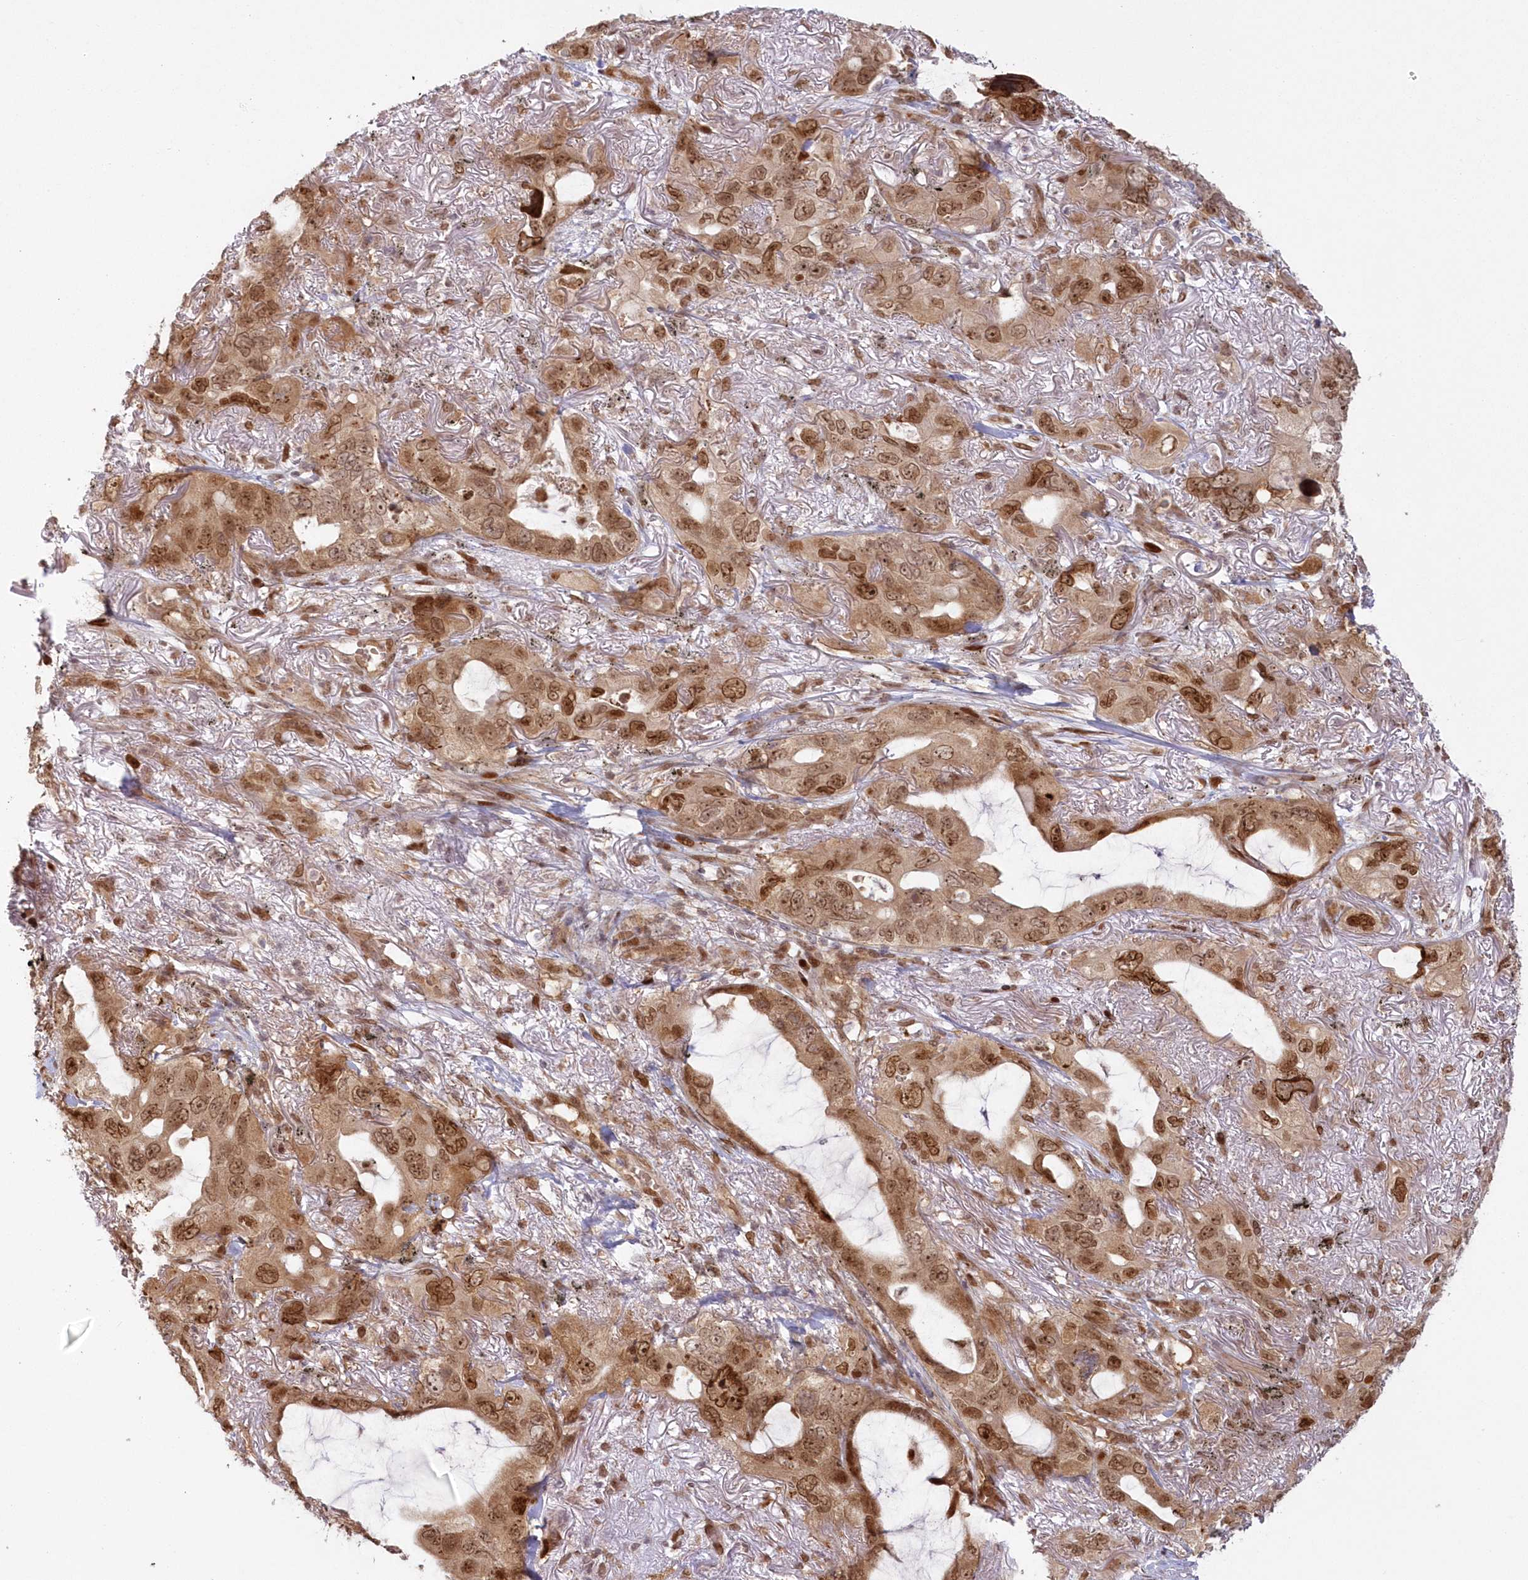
{"staining": {"intensity": "strong", "quantity": ">75%", "location": "cytoplasmic/membranous,nuclear"}, "tissue": "lung cancer", "cell_type": "Tumor cells", "image_type": "cancer", "snomed": [{"axis": "morphology", "description": "Squamous cell carcinoma, NOS"}, {"axis": "topography", "description": "Lung"}], "caption": "Protein staining of lung cancer (squamous cell carcinoma) tissue displays strong cytoplasmic/membranous and nuclear expression in approximately >75% of tumor cells.", "gene": "TOGARAM2", "patient": {"sex": "female", "age": 73}}